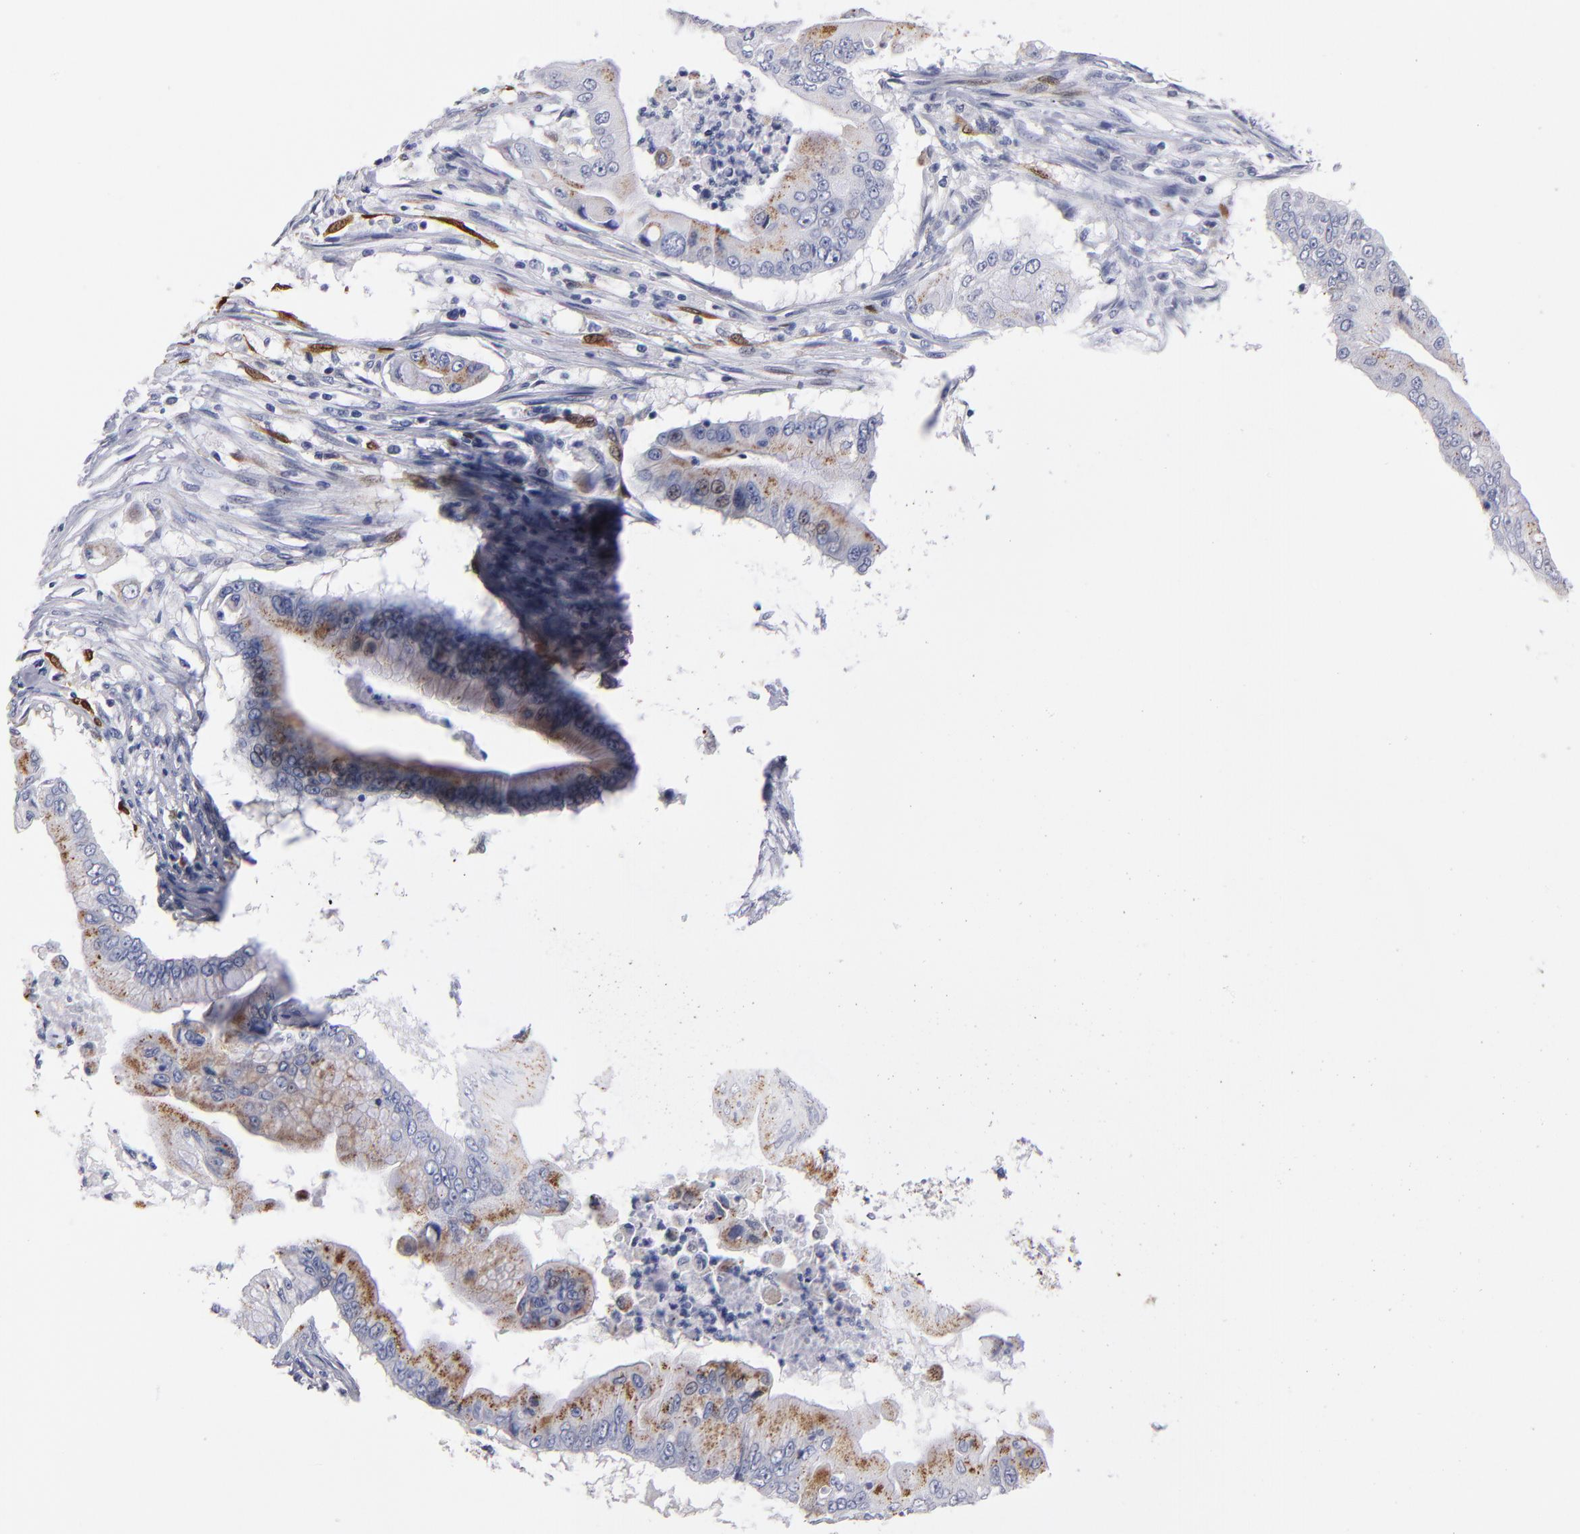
{"staining": {"intensity": "moderate", "quantity": "25%-75%", "location": "cytoplasmic/membranous"}, "tissue": "pancreatic cancer", "cell_type": "Tumor cells", "image_type": "cancer", "snomed": [{"axis": "morphology", "description": "Adenocarcinoma, NOS"}, {"axis": "topography", "description": "Pancreas"}], "caption": "Approximately 25%-75% of tumor cells in human pancreatic cancer exhibit moderate cytoplasmic/membranous protein staining as visualized by brown immunohistochemical staining.", "gene": "FABP4", "patient": {"sex": "male", "age": 62}}